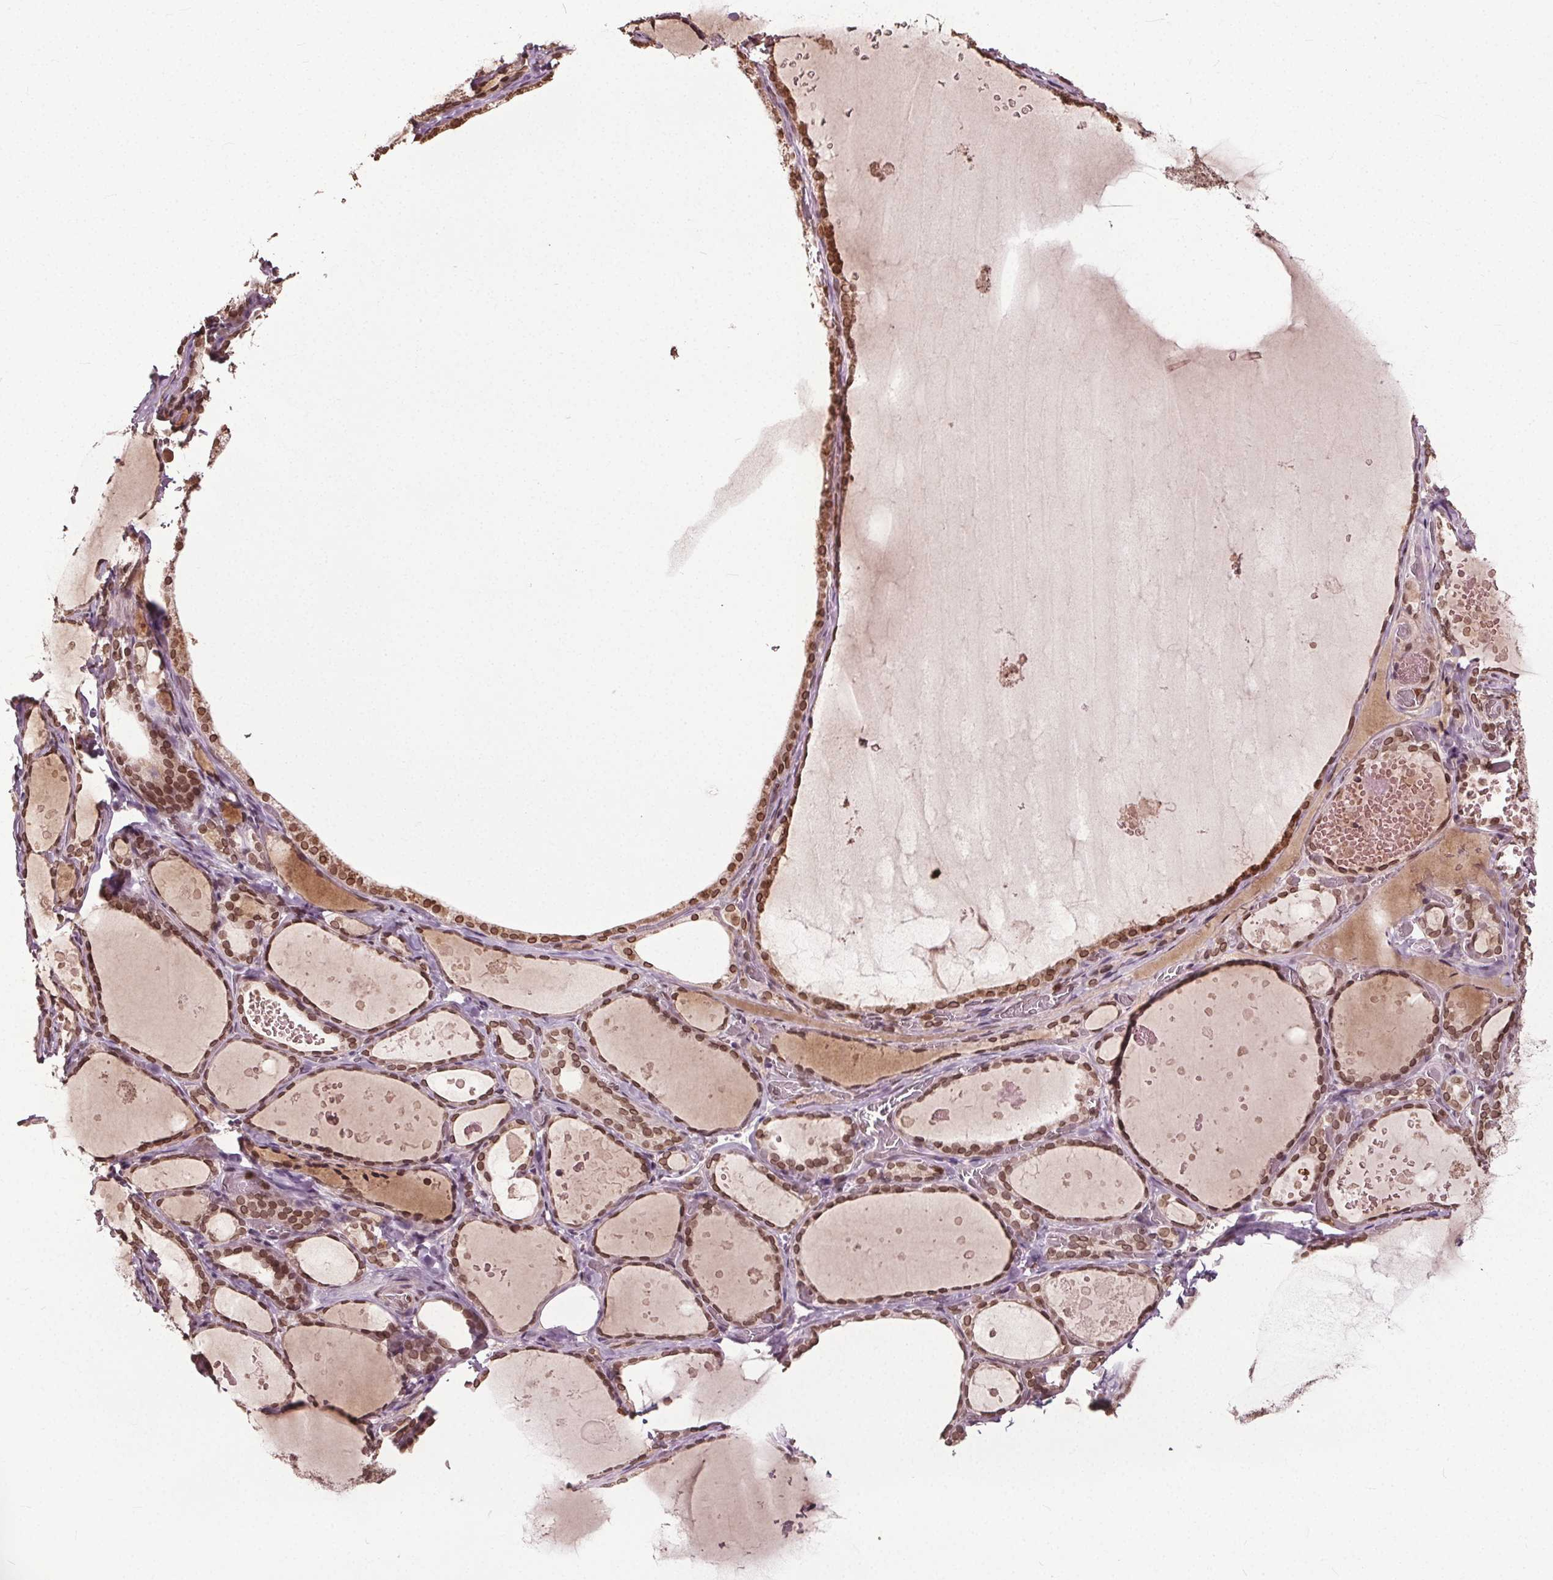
{"staining": {"intensity": "moderate", "quantity": ">75%", "location": "cytoplasmic/membranous,nuclear"}, "tissue": "thyroid gland", "cell_type": "Glandular cells", "image_type": "normal", "snomed": [{"axis": "morphology", "description": "Normal tissue, NOS"}, {"axis": "topography", "description": "Thyroid gland"}], "caption": "A photomicrograph showing moderate cytoplasmic/membranous,nuclear positivity in about >75% of glandular cells in unremarkable thyroid gland, as visualized by brown immunohistochemical staining.", "gene": "TTC39C", "patient": {"sex": "female", "age": 56}}